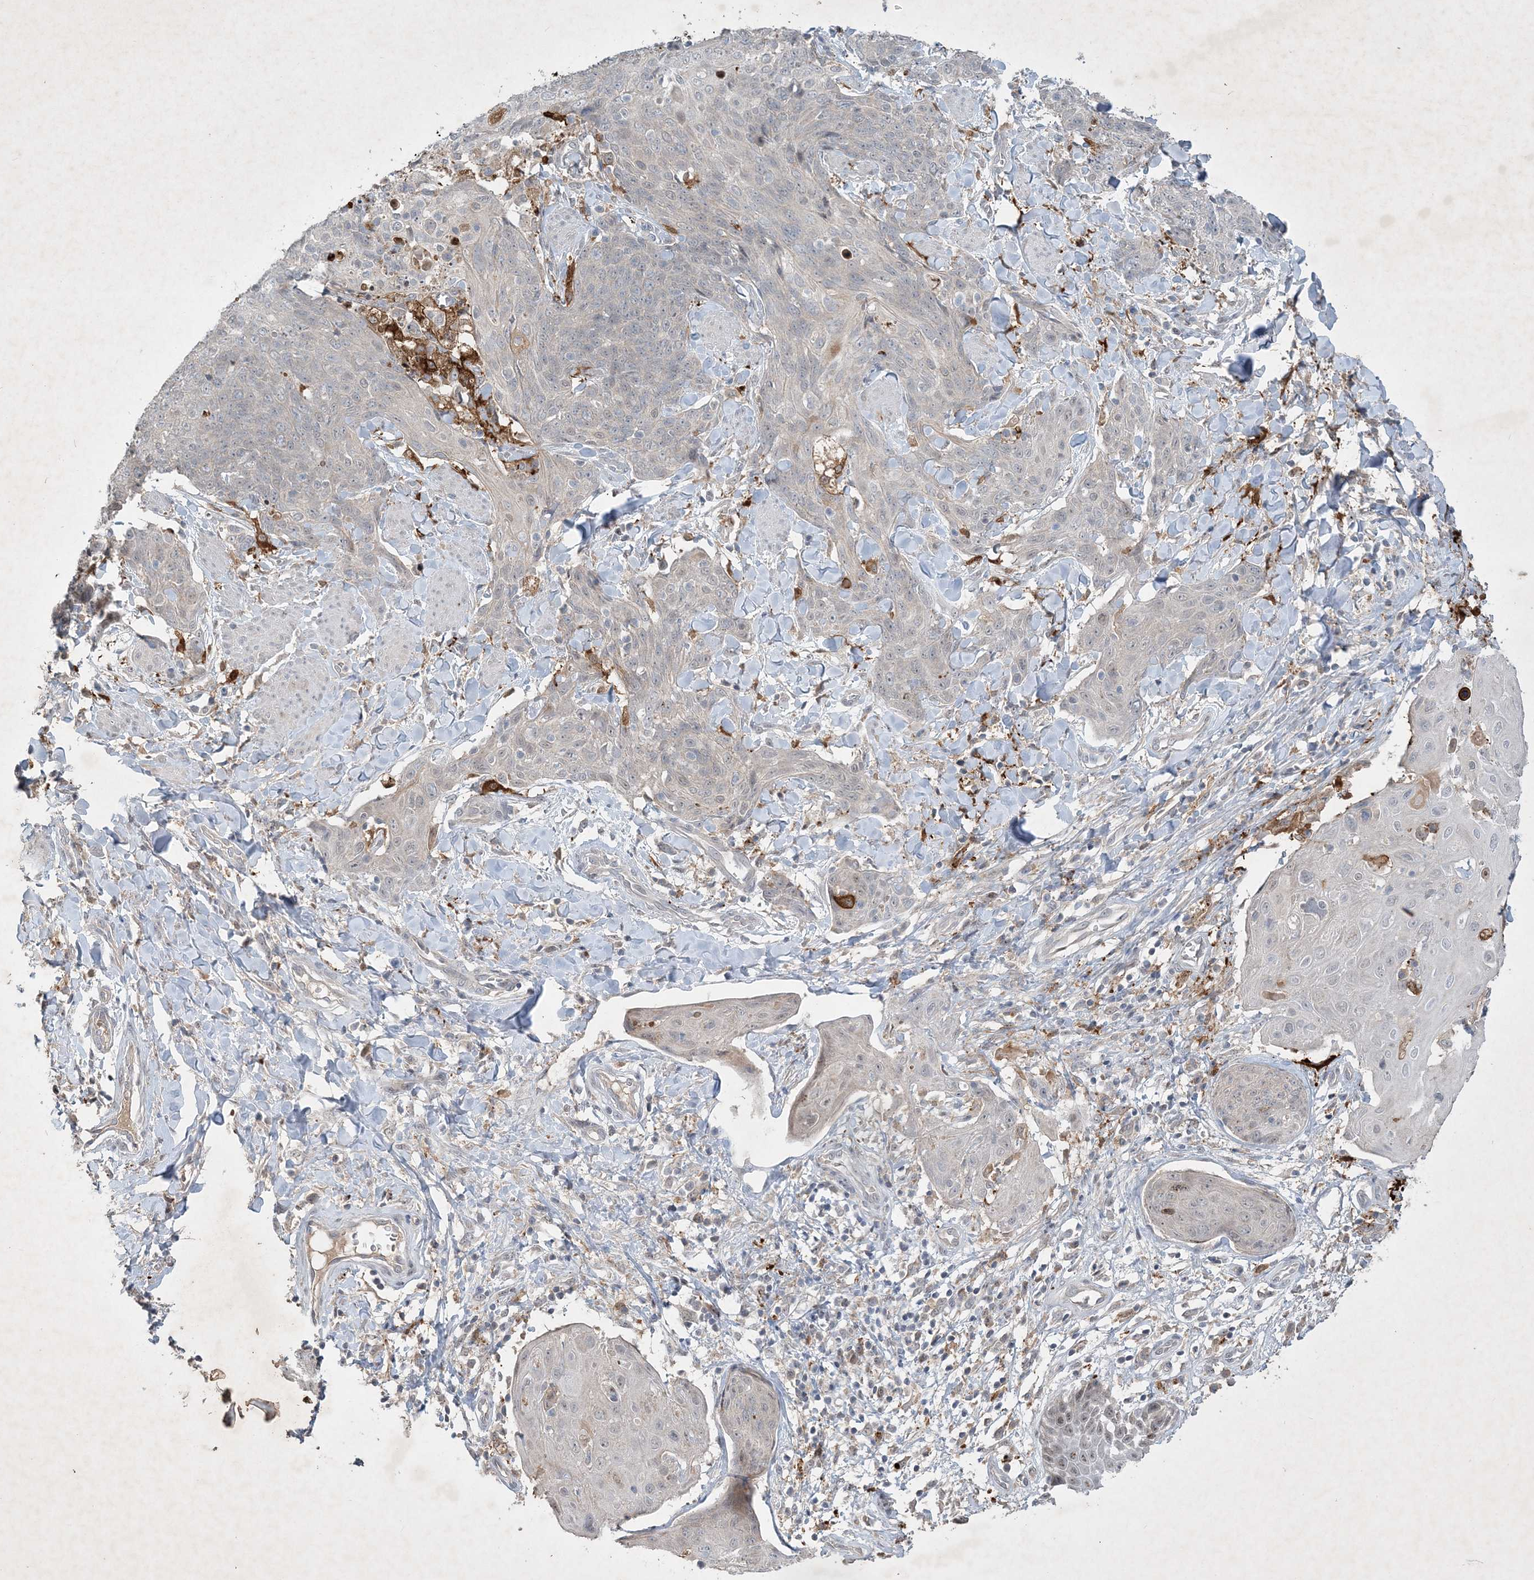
{"staining": {"intensity": "negative", "quantity": "none", "location": "none"}, "tissue": "skin cancer", "cell_type": "Tumor cells", "image_type": "cancer", "snomed": [{"axis": "morphology", "description": "Squamous cell carcinoma, NOS"}, {"axis": "topography", "description": "Skin"}, {"axis": "topography", "description": "Vulva"}], "caption": "A high-resolution photomicrograph shows IHC staining of skin cancer, which shows no significant positivity in tumor cells.", "gene": "THG1L", "patient": {"sex": "female", "age": 85}}